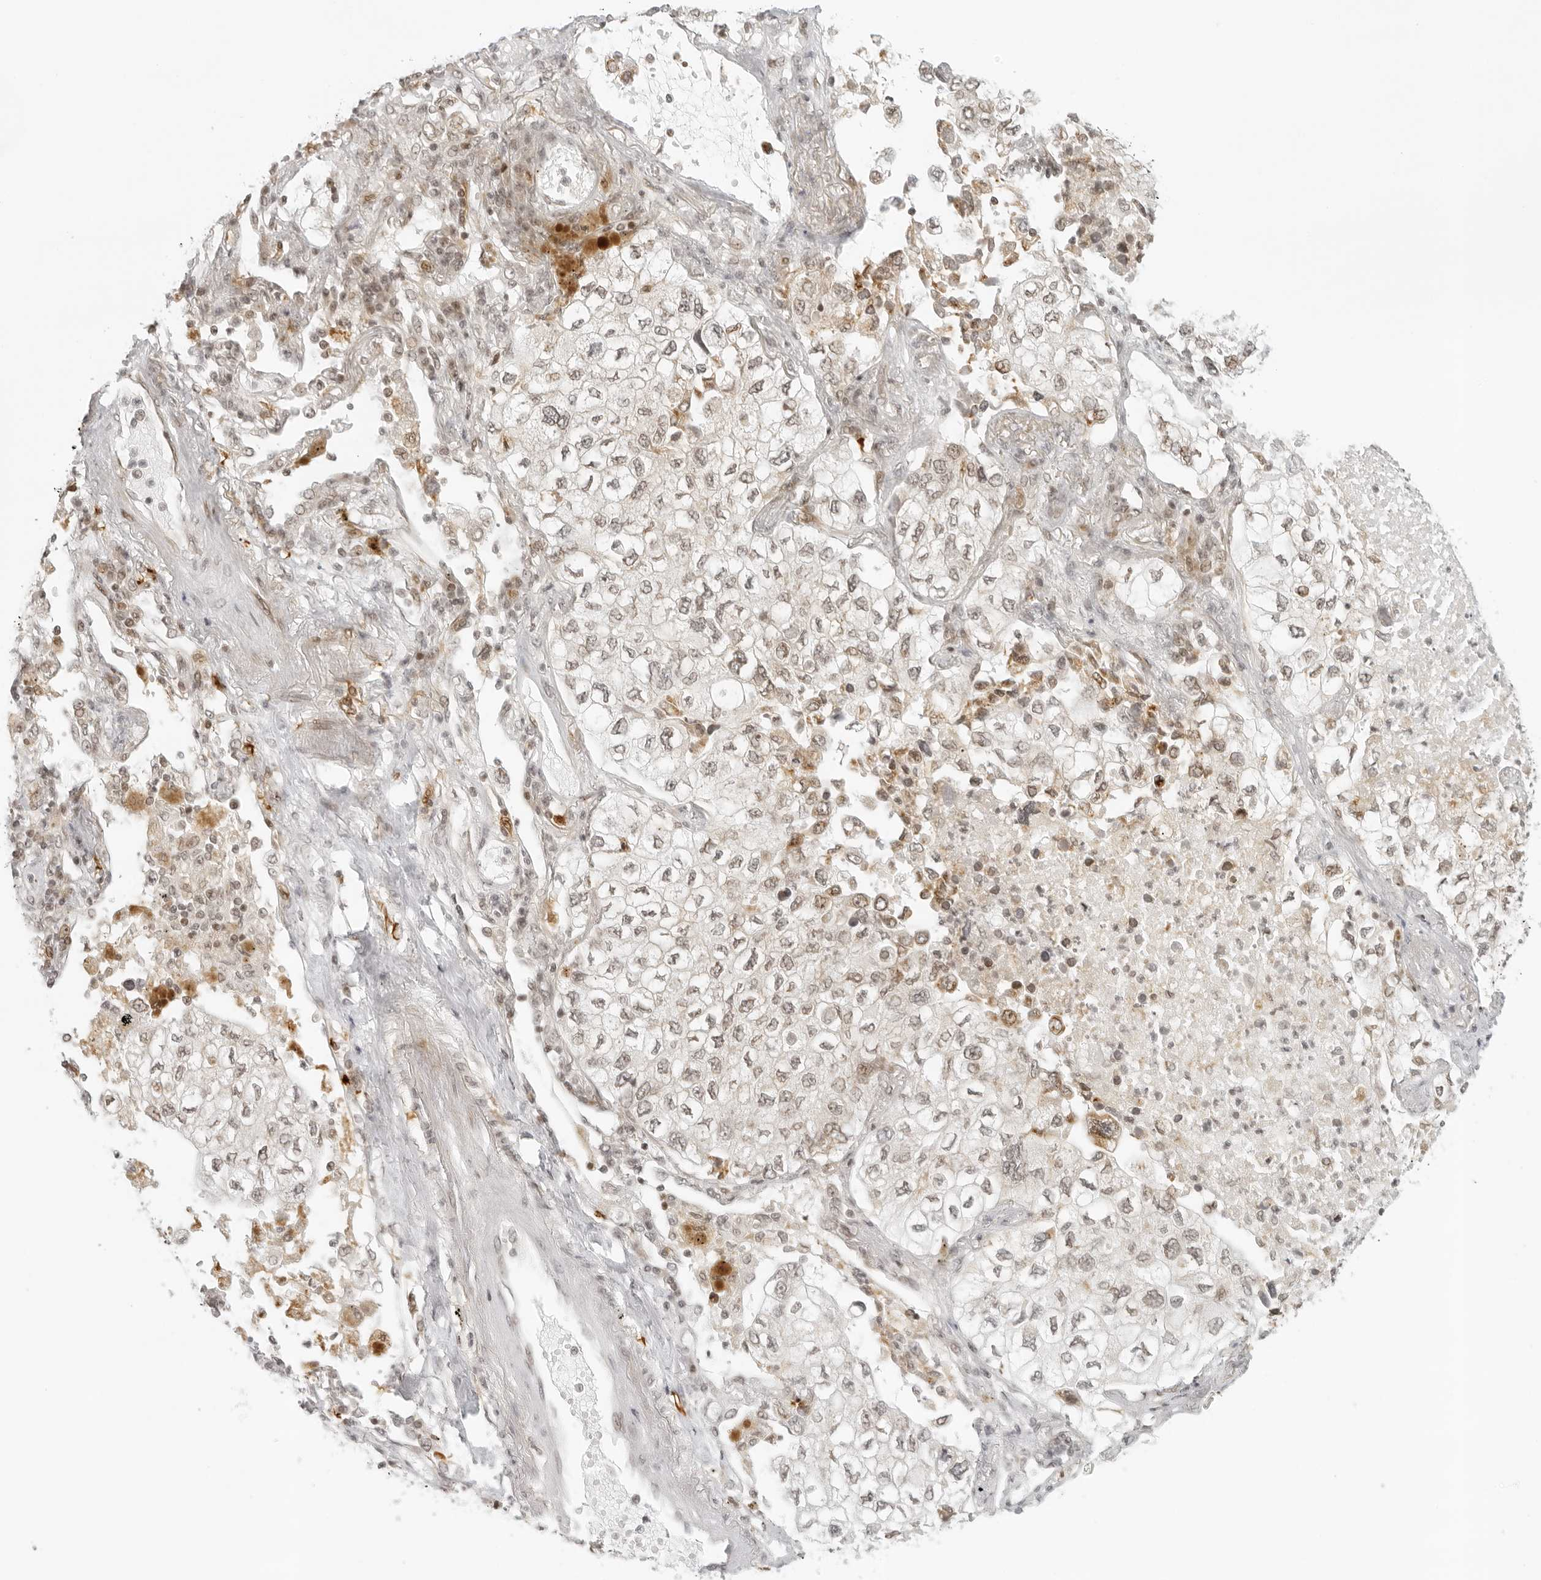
{"staining": {"intensity": "weak", "quantity": ">75%", "location": "nuclear"}, "tissue": "lung cancer", "cell_type": "Tumor cells", "image_type": "cancer", "snomed": [{"axis": "morphology", "description": "Adenocarcinoma, NOS"}, {"axis": "topography", "description": "Lung"}], "caption": "Immunohistochemical staining of lung cancer (adenocarcinoma) exhibits low levels of weak nuclear protein expression in approximately >75% of tumor cells.", "gene": "ZNF407", "patient": {"sex": "male", "age": 63}}